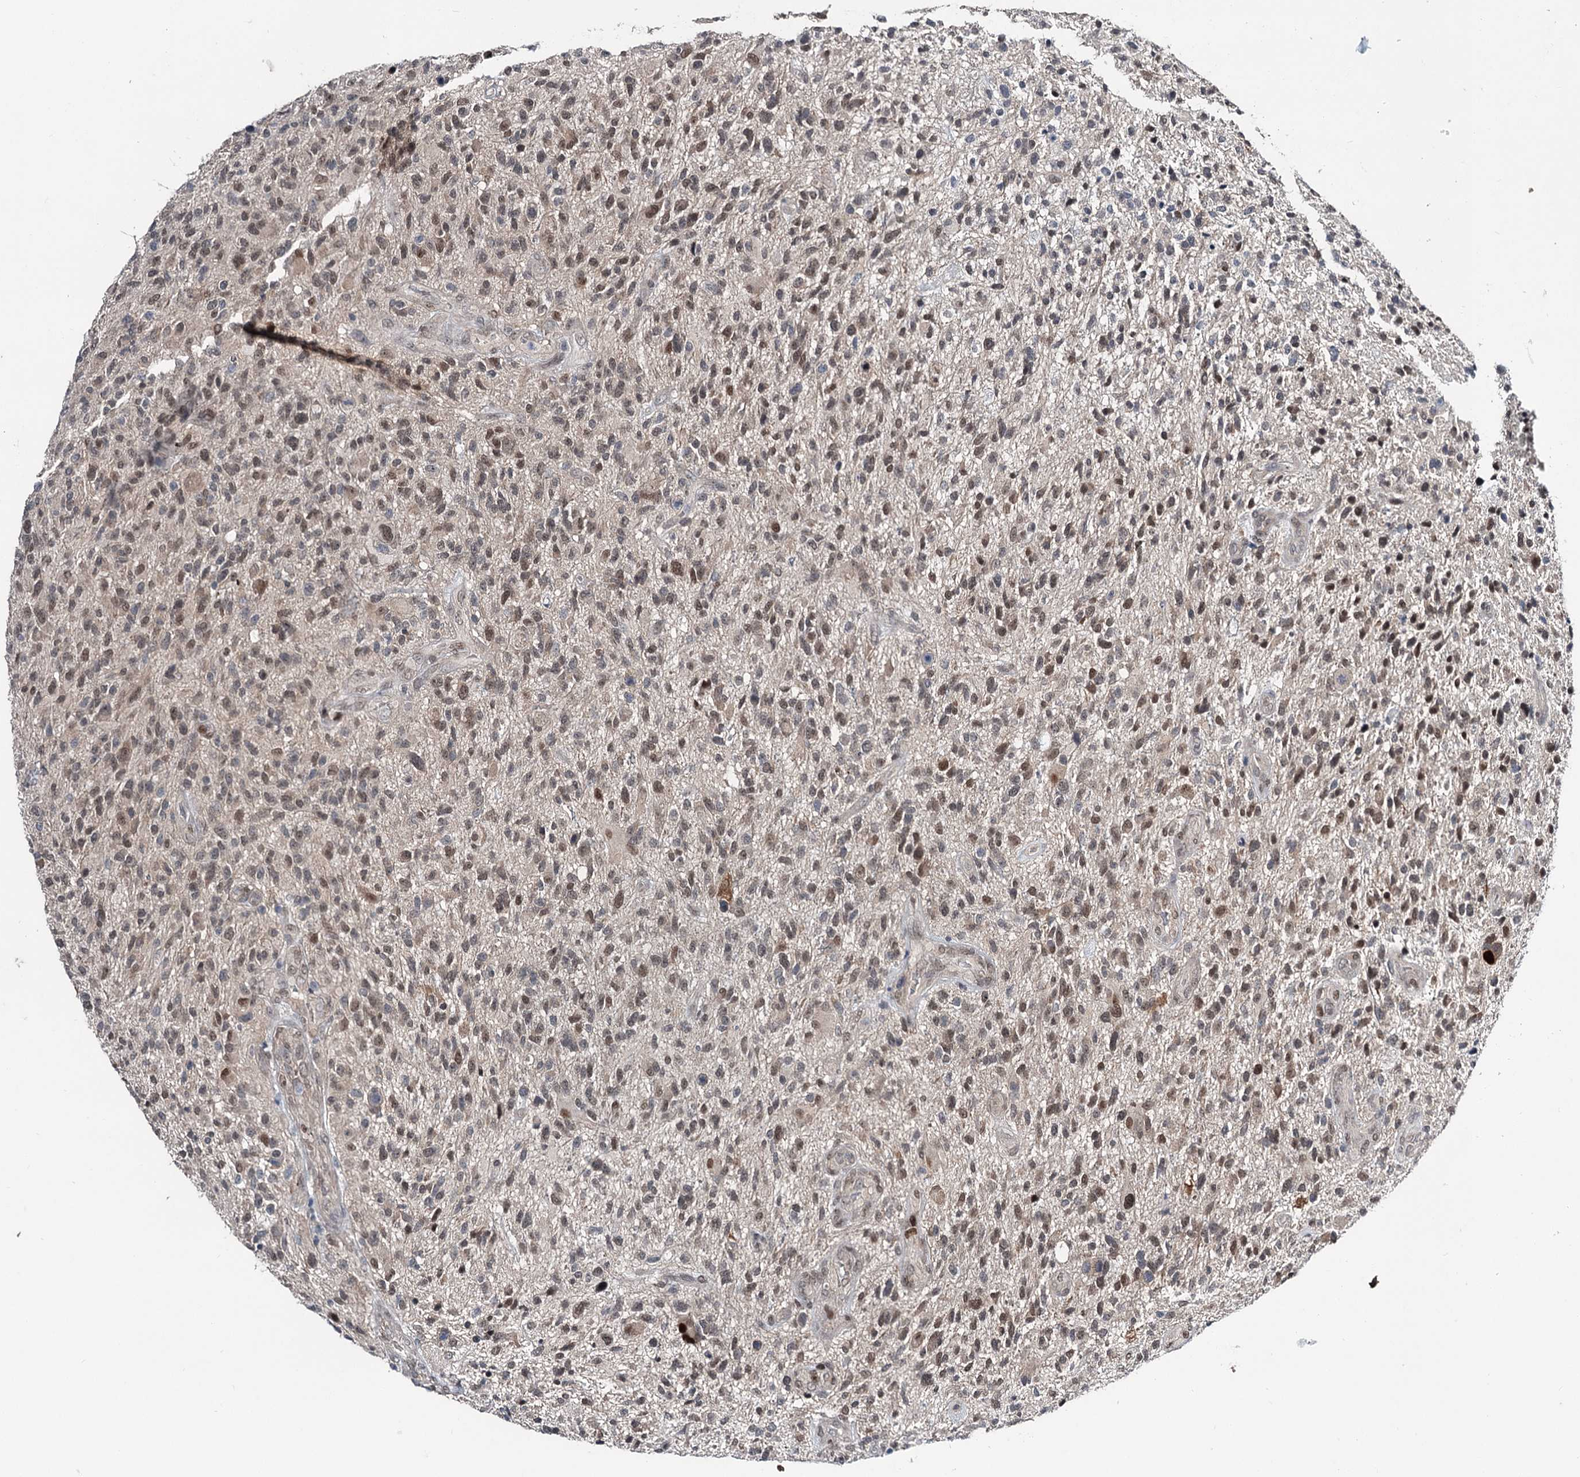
{"staining": {"intensity": "moderate", "quantity": "25%-75%", "location": "nuclear"}, "tissue": "glioma", "cell_type": "Tumor cells", "image_type": "cancer", "snomed": [{"axis": "morphology", "description": "Glioma, malignant, High grade"}, {"axis": "topography", "description": "Brain"}], "caption": "Protein analysis of glioma tissue exhibits moderate nuclear expression in about 25%-75% of tumor cells.", "gene": "DCUN1D4", "patient": {"sex": "male", "age": 47}}